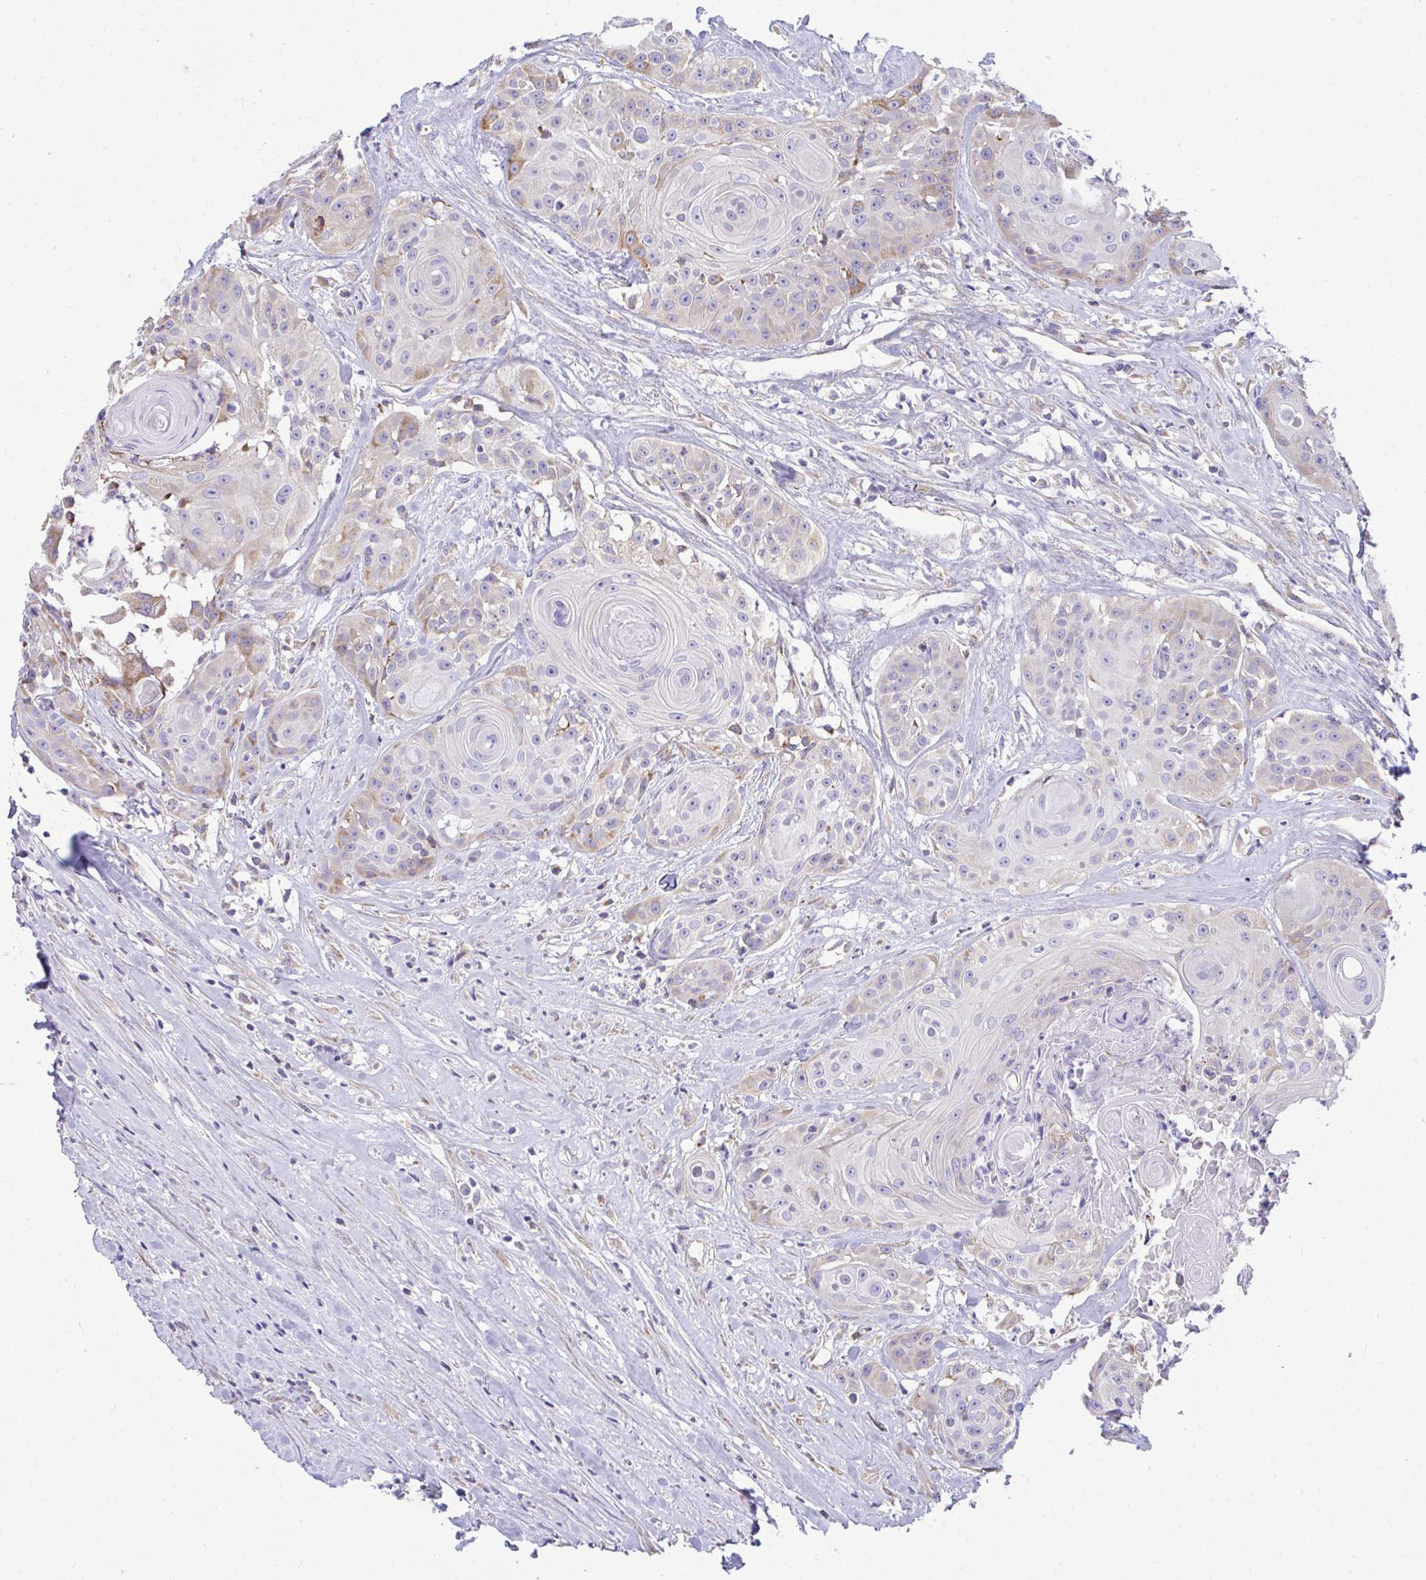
{"staining": {"intensity": "moderate", "quantity": "<25%", "location": "cytoplasmic/membranous"}, "tissue": "head and neck cancer", "cell_type": "Tumor cells", "image_type": "cancer", "snomed": [{"axis": "morphology", "description": "Squamous cell carcinoma, NOS"}, {"axis": "topography", "description": "Head-Neck"}], "caption": "Immunohistochemical staining of human squamous cell carcinoma (head and neck) shows low levels of moderate cytoplasmic/membranous protein staining in about <25% of tumor cells.", "gene": "PIGK", "patient": {"sex": "male", "age": 83}}